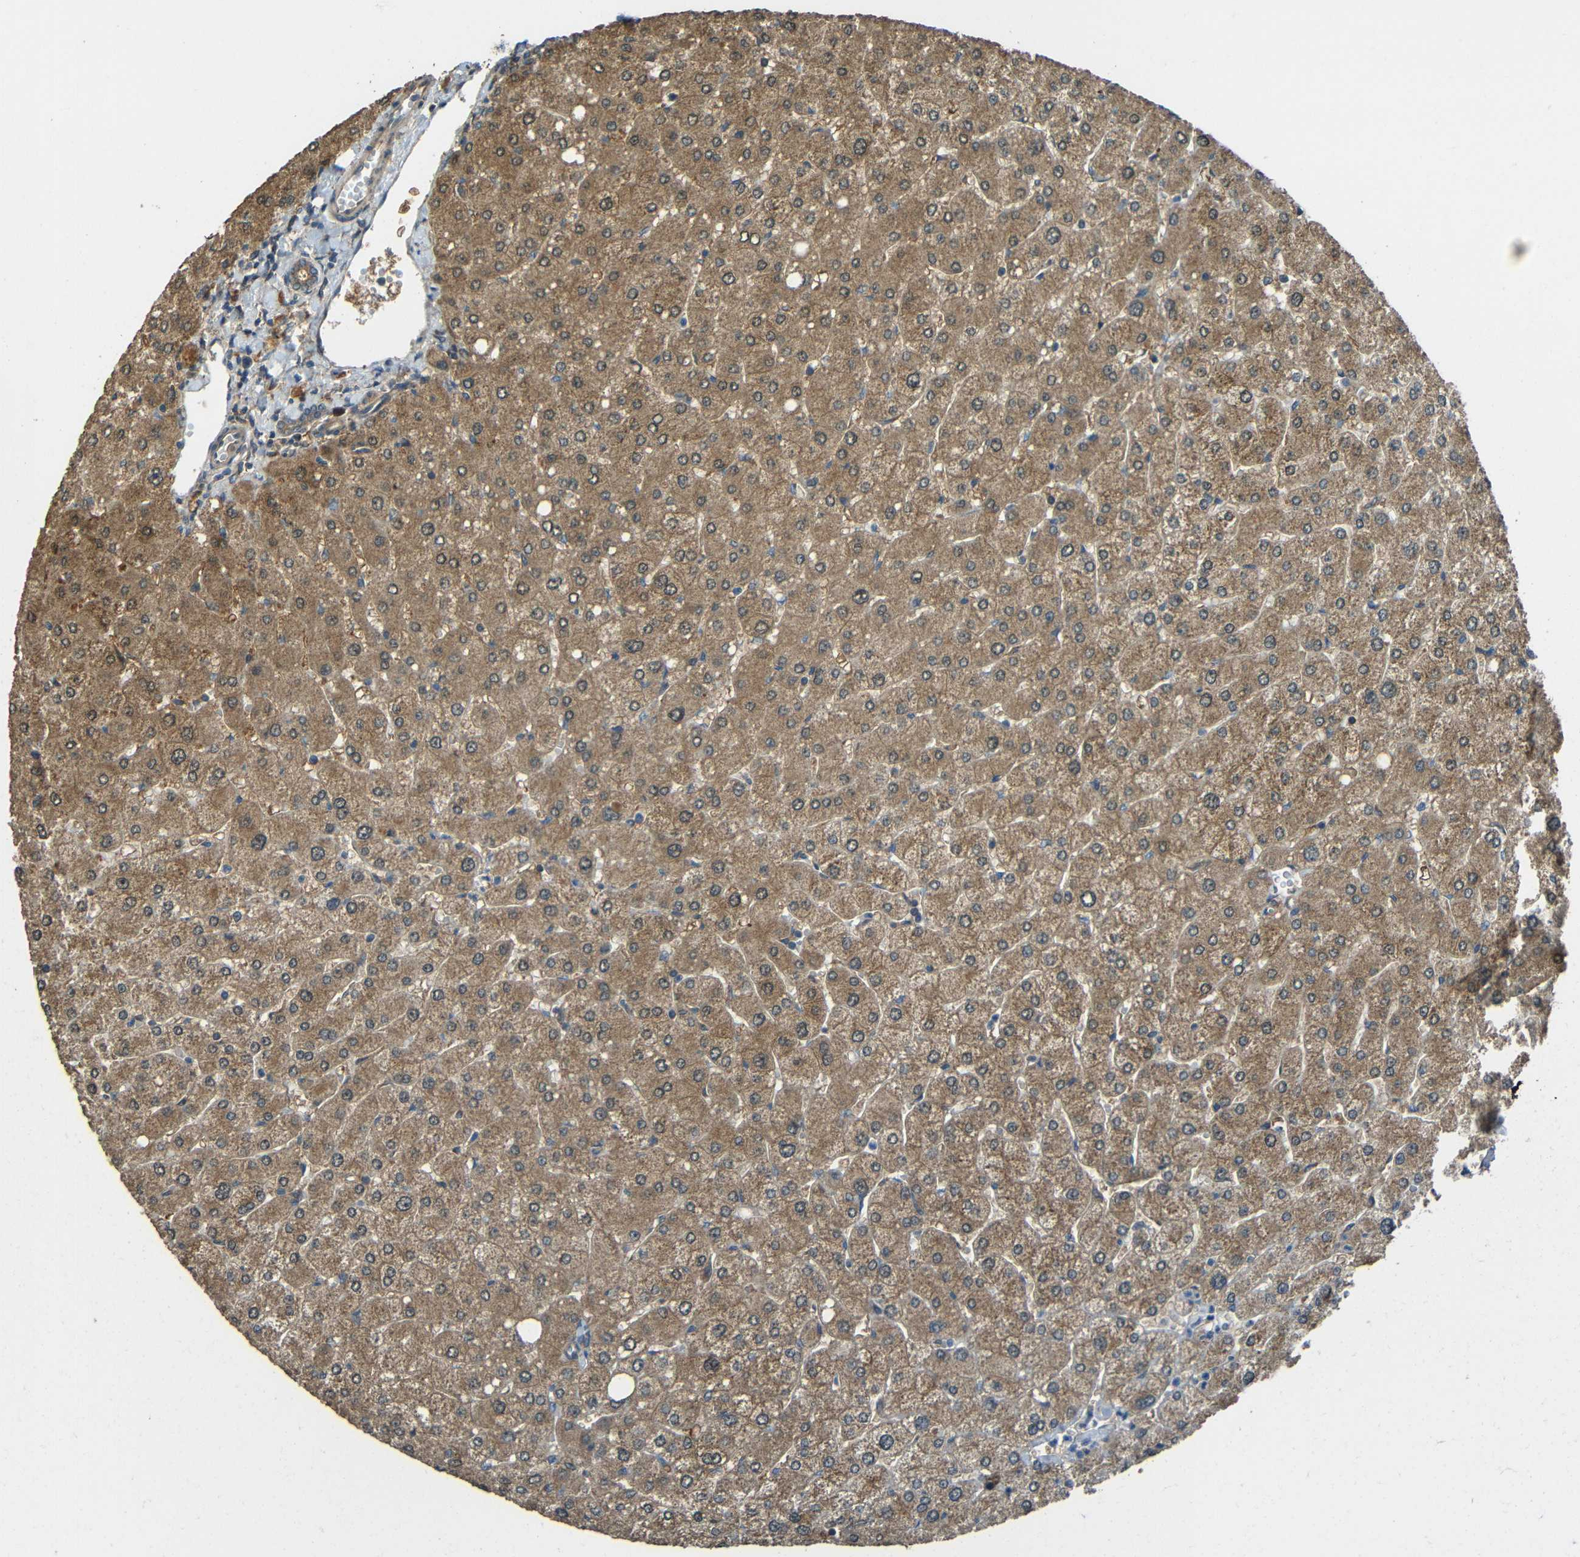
{"staining": {"intensity": "moderate", "quantity": ">75%", "location": "cytoplasmic/membranous"}, "tissue": "liver", "cell_type": "Cholangiocytes", "image_type": "normal", "snomed": [{"axis": "morphology", "description": "Normal tissue, NOS"}, {"axis": "topography", "description": "Liver"}], "caption": "The photomicrograph shows immunohistochemical staining of benign liver. There is moderate cytoplasmic/membranous positivity is present in approximately >75% of cholangiocytes. The protein of interest is stained brown, and the nuclei are stained in blue (DAB (3,3'-diaminobenzidine) IHC with brightfield microscopy, high magnification).", "gene": "ACACA", "patient": {"sex": "male", "age": 55}}